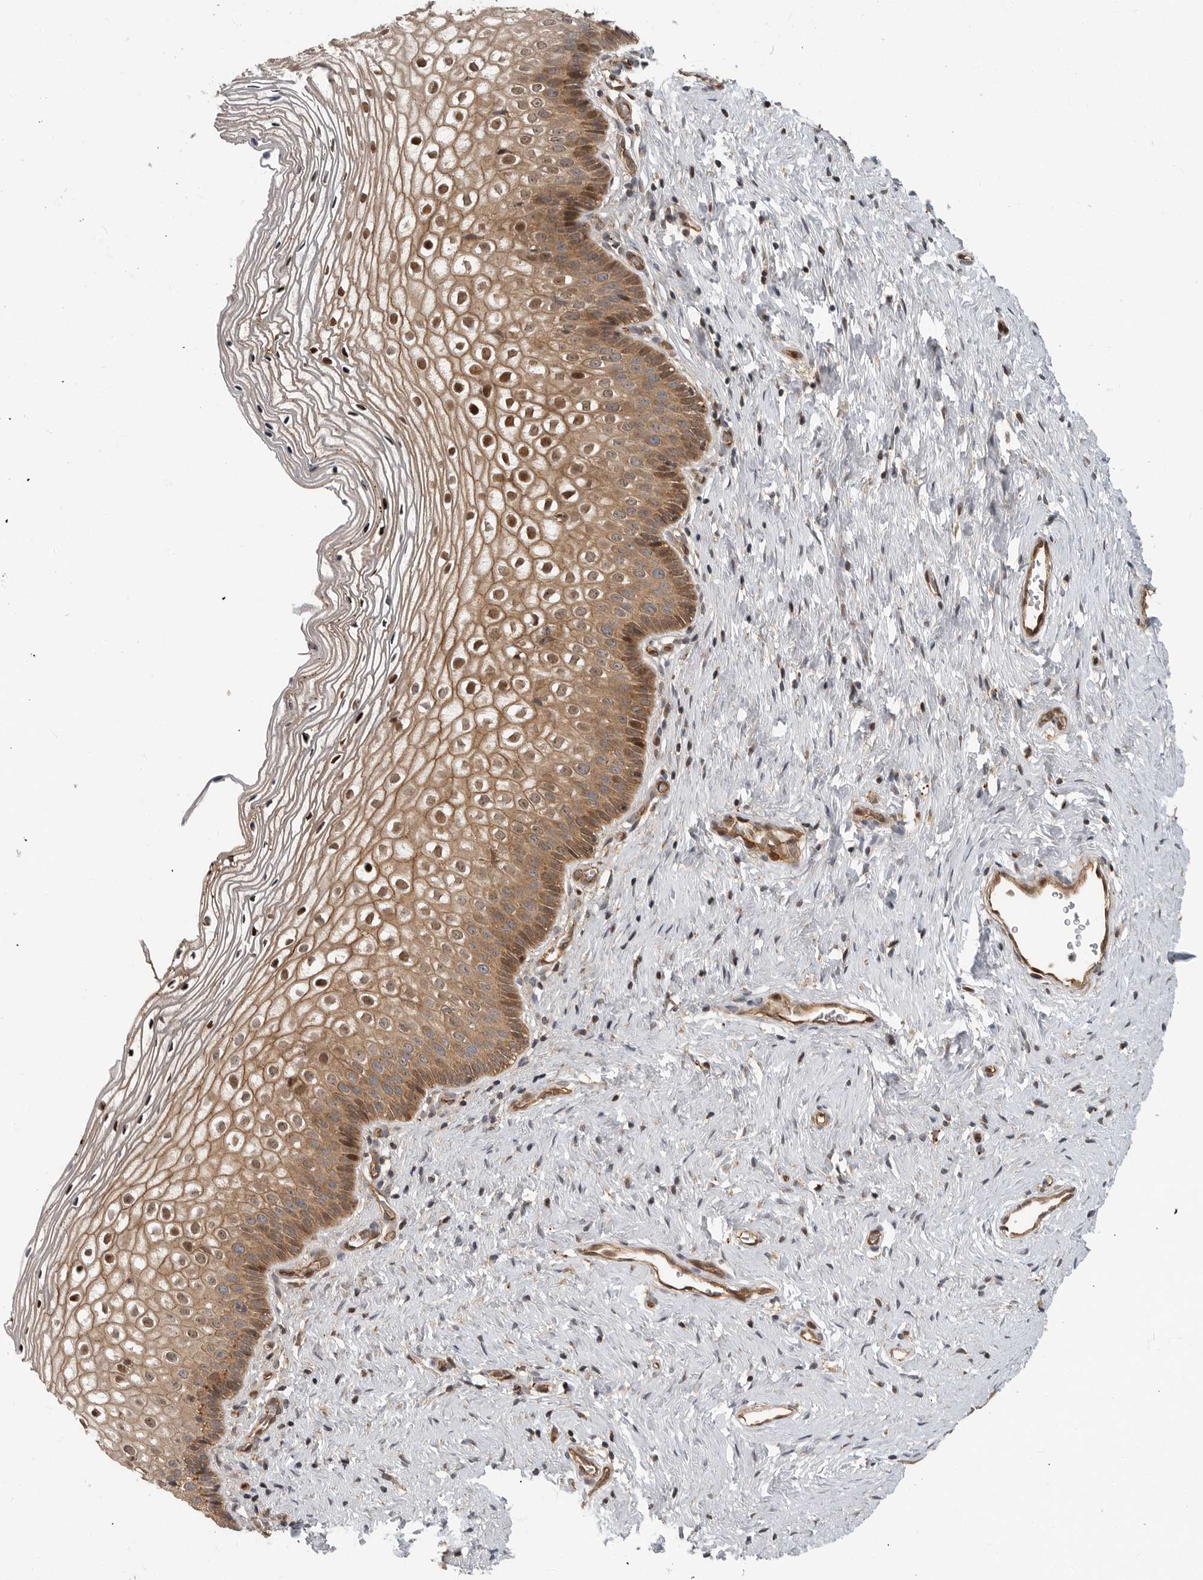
{"staining": {"intensity": "moderate", "quantity": ">75%", "location": "cytoplasmic/membranous,nuclear"}, "tissue": "cervix", "cell_type": "Squamous epithelial cells", "image_type": "normal", "snomed": [{"axis": "morphology", "description": "Normal tissue, NOS"}, {"axis": "topography", "description": "Cervix"}], "caption": "Protein staining by IHC displays moderate cytoplasmic/membranous,nuclear staining in approximately >75% of squamous epithelial cells in unremarkable cervix.", "gene": "STRAP", "patient": {"sex": "female", "age": 27}}